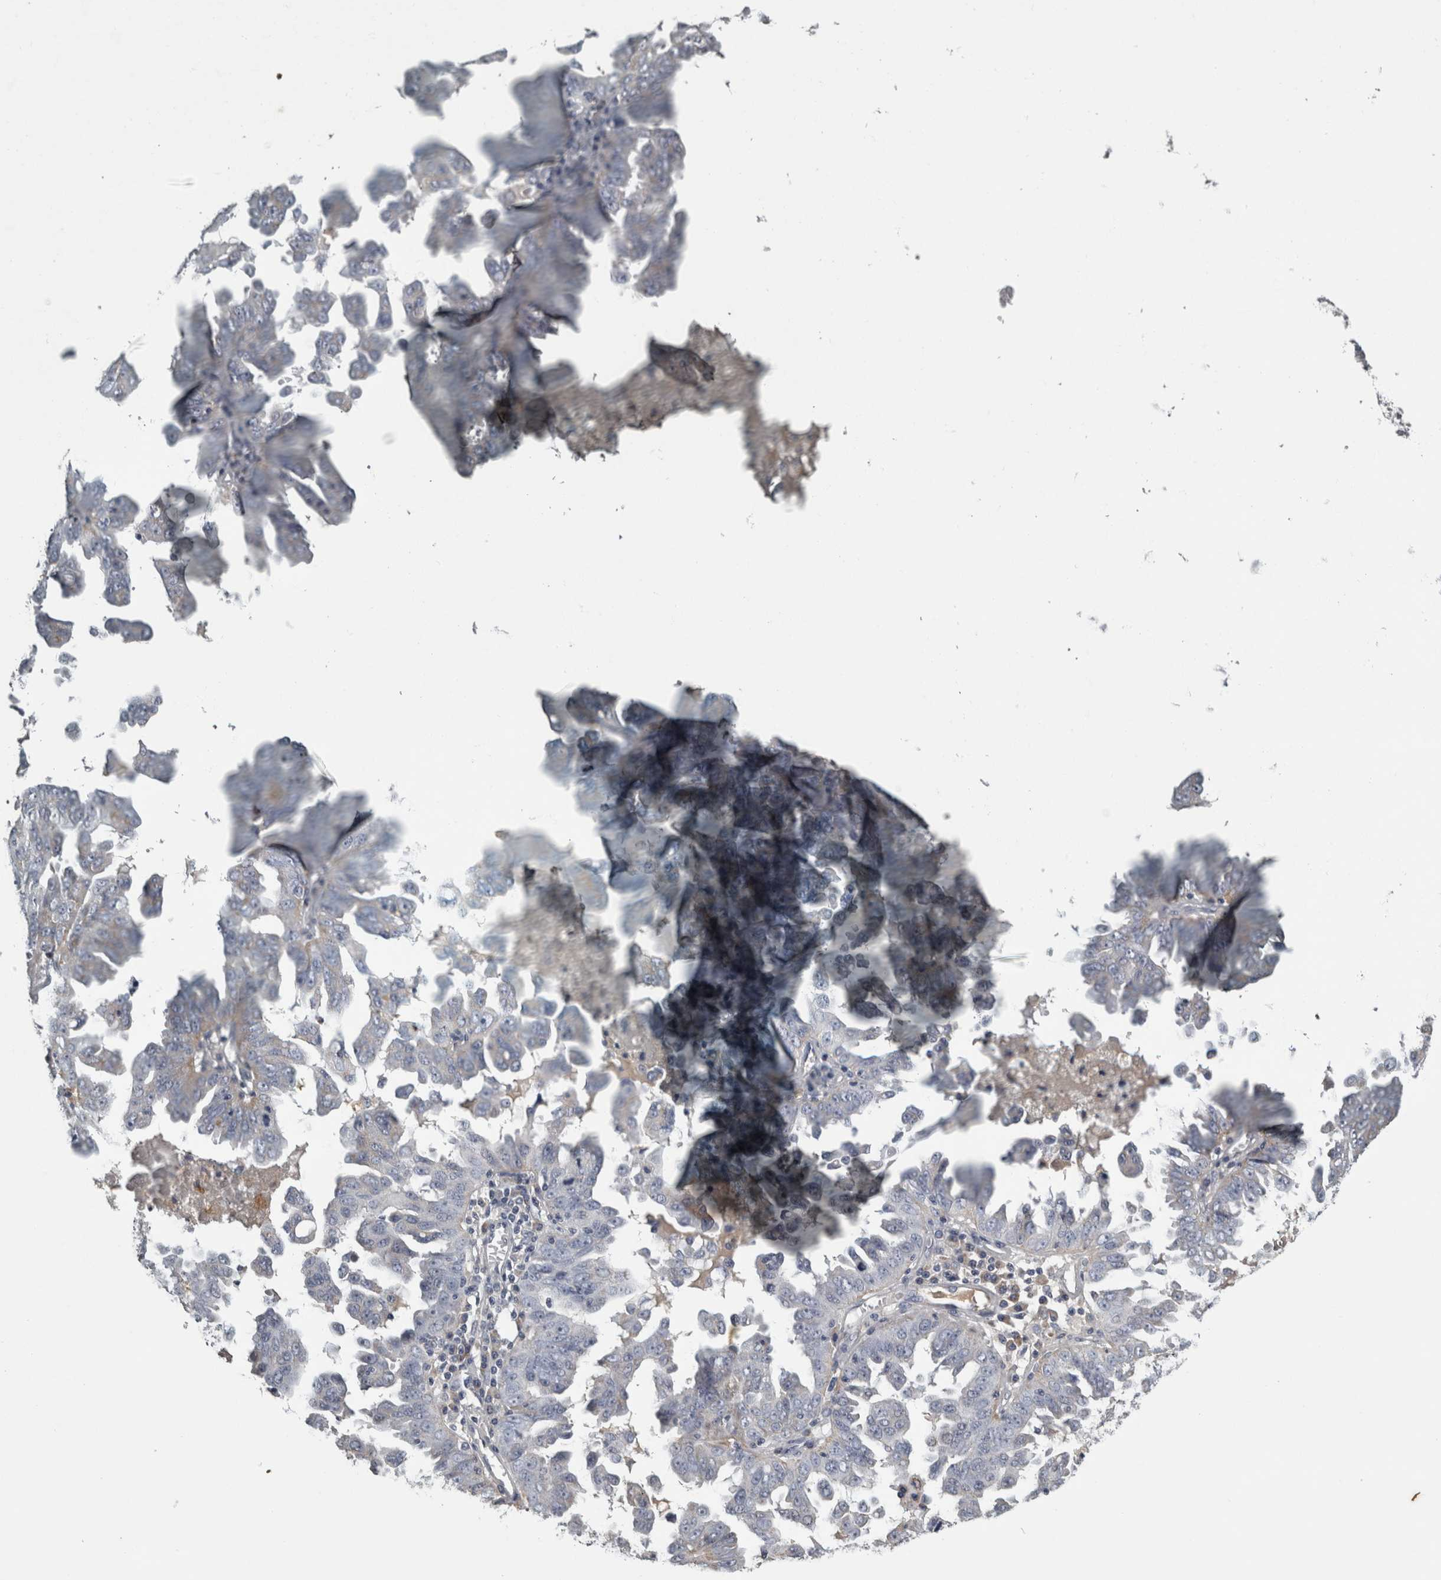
{"staining": {"intensity": "negative", "quantity": "none", "location": "none"}, "tissue": "ovarian cancer", "cell_type": "Tumor cells", "image_type": "cancer", "snomed": [{"axis": "morphology", "description": "Carcinoma, endometroid"}, {"axis": "topography", "description": "Ovary"}], "caption": "Immunohistochemical staining of endometroid carcinoma (ovarian) demonstrates no significant staining in tumor cells.", "gene": "FRK", "patient": {"sex": "female", "age": 62}}